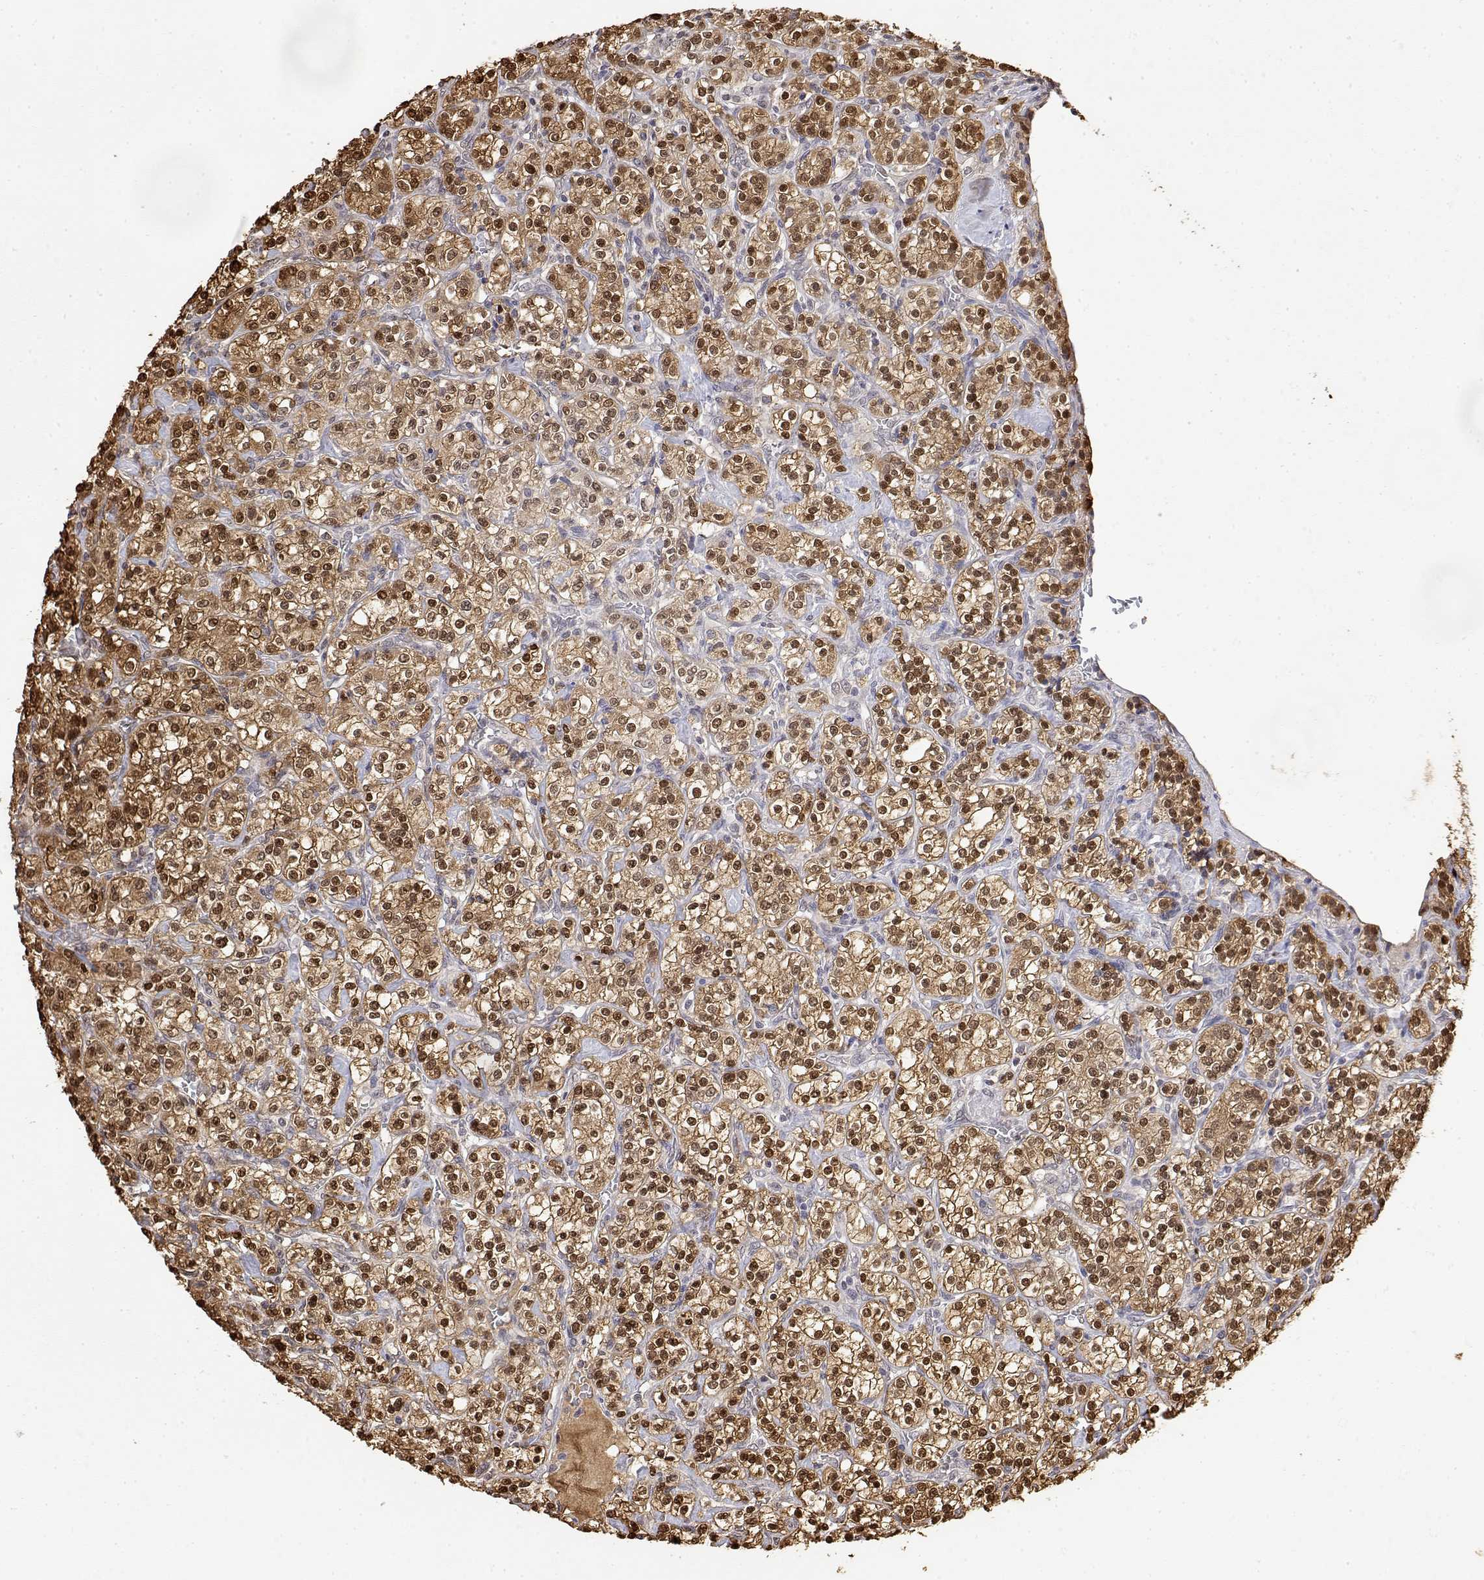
{"staining": {"intensity": "moderate", "quantity": ">75%", "location": "cytoplasmic/membranous,nuclear"}, "tissue": "renal cancer", "cell_type": "Tumor cells", "image_type": "cancer", "snomed": [{"axis": "morphology", "description": "Adenocarcinoma, NOS"}, {"axis": "topography", "description": "Kidney"}], "caption": "A brown stain labels moderate cytoplasmic/membranous and nuclear staining of a protein in renal adenocarcinoma tumor cells.", "gene": "TPI1", "patient": {"sex": "male", "age": 77}}